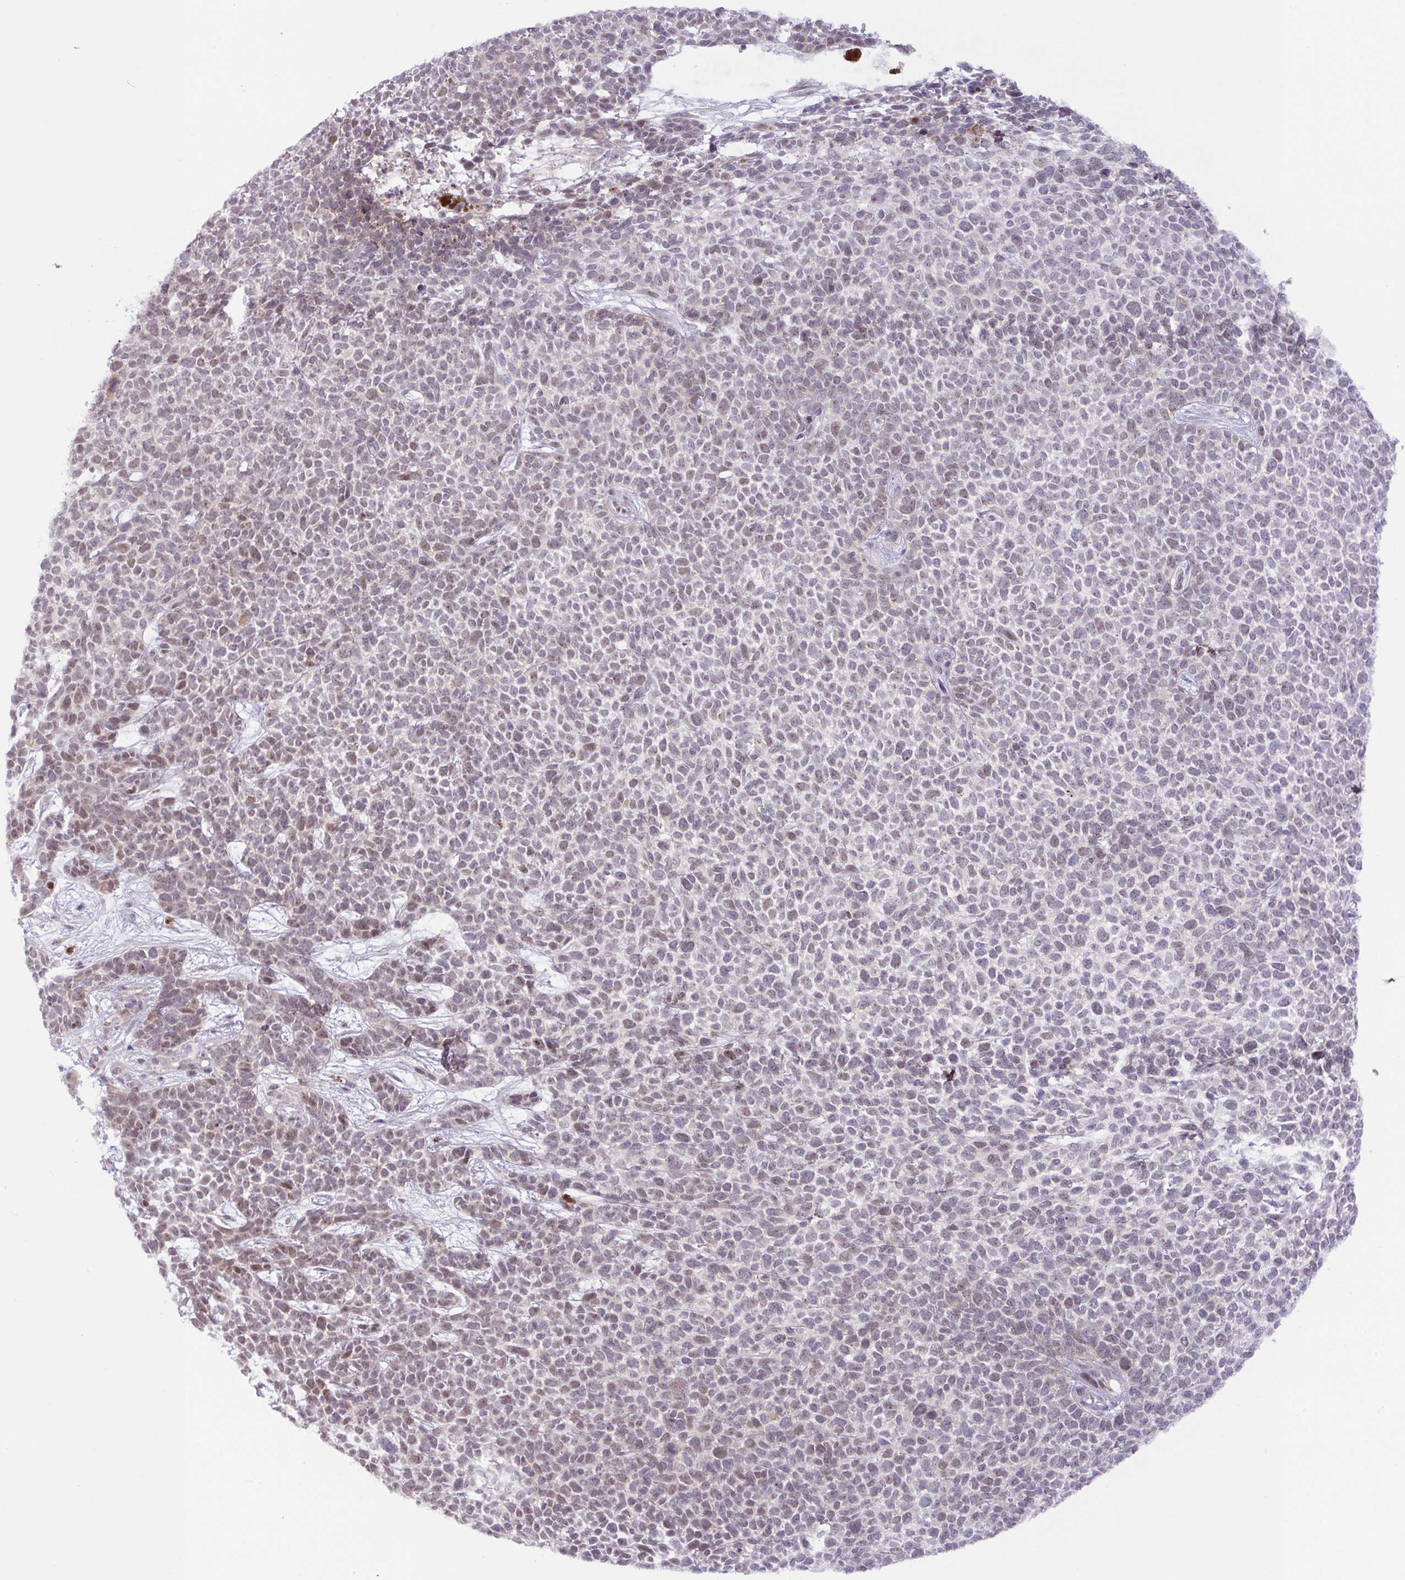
{"staining": {"intensity": "moderate", "quantity": "25%-75%", "location": "nuclear"}, "tissue": "skin cancer", "cell_type": "Tumor cells", "image_type": "cancer", "snomed": [{"axis": "morphology", "description": "Basal cell carcinoma"}, {"axis": "topography", "description": "Skin"}], "caption": "Tumor cells display medium levels of moderate nuclear expression in about 25%-75% of cells in skin basal cell carcinoma.", "gene": "PARP2", "patient": {"sex": "female", "age": 84}}